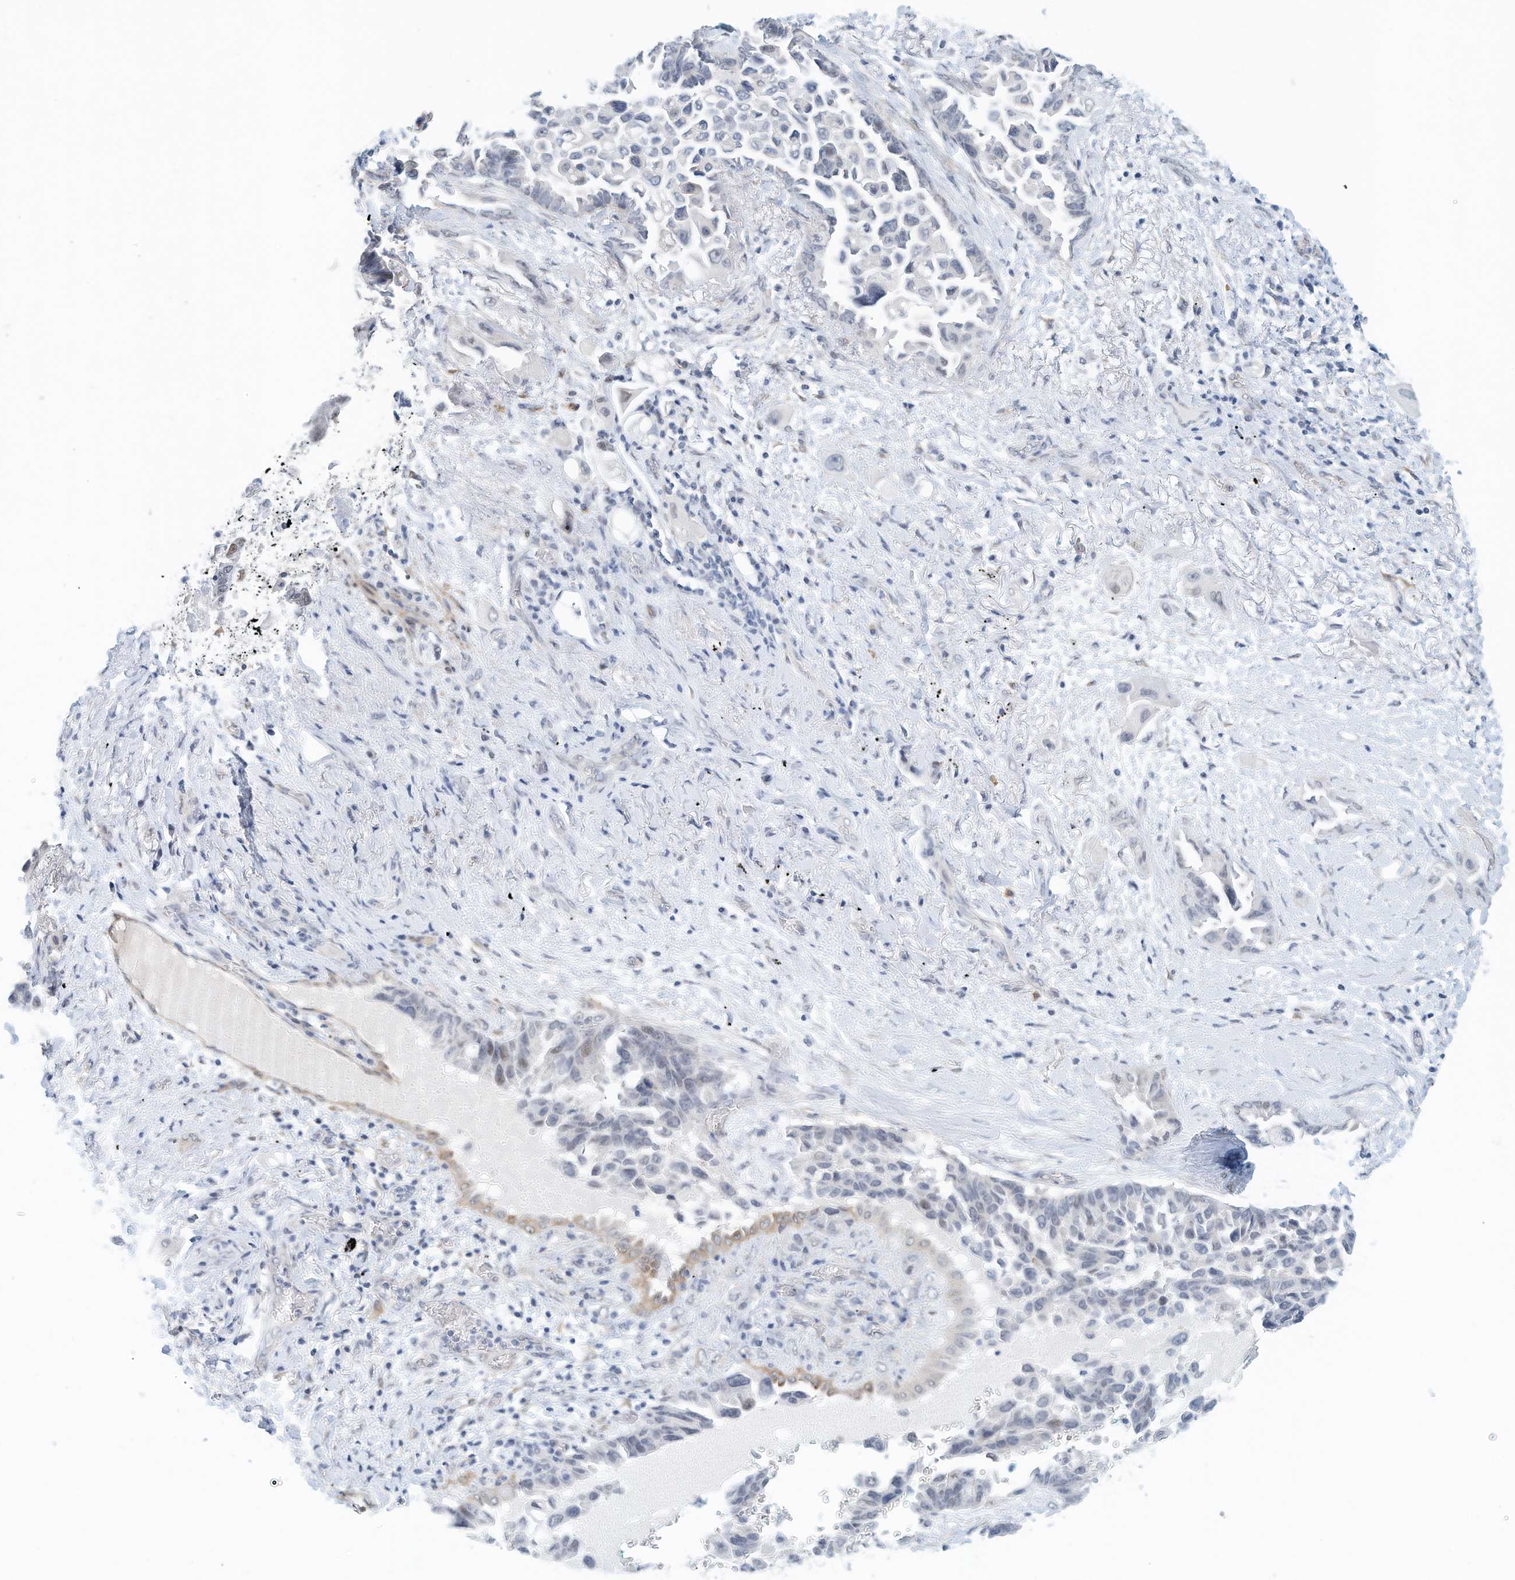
{"staining": {"intensity": "moderate", "quantity": "25%-75%", "location": "nuclear"}, "tissue": "lung cancer", "cell_type": "Tumor cells", "image_type": "cancer", "snomed": [{"axis": "morphology", "description": "Adenocarcinoma, NOS"}, {"axis": "topography", "description": "Lung"}], "caption": "Lung cancer tissue demonstrates moderate nuclear expression in about 25%-75% of tumor cells The protein is stained brown, and the nuclei are stained in blue (DAB (3,3'-diaminobenzidine) IHC with brightfield microscopy, high magnification).", "gene": "ARHGAP28", "patient": {"sex": "female", "age": 67}}